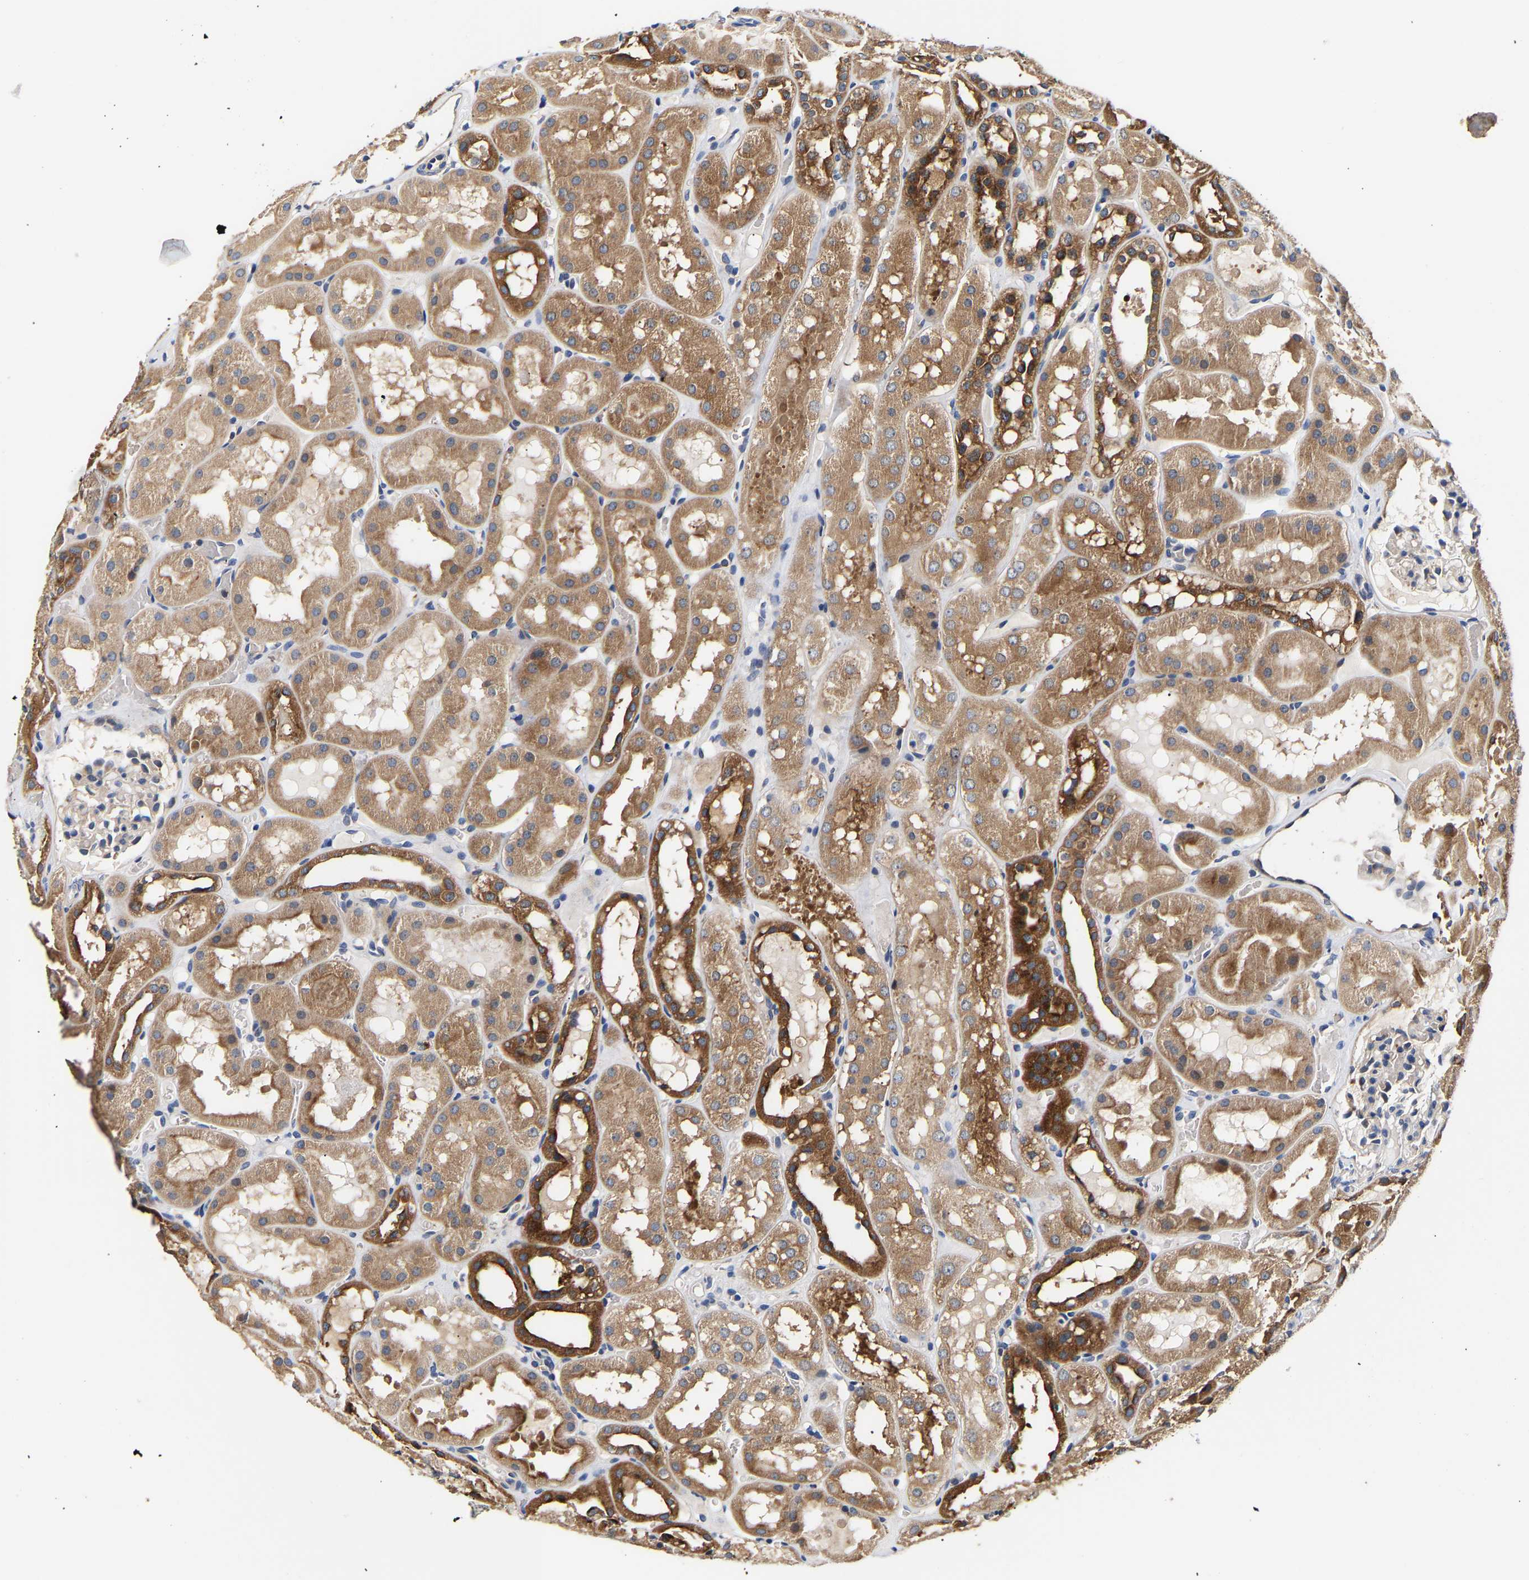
{"staining": {"intensity": "weak", "quantity": "25%-75%", "location": "cytoplasmic/membranous"}, "tissue": "kidney", "cell_type": "Cells in glomeruli", "image_type": "normal", "snomed": [{"axis": "morphology", "description": "Normal tissue, NOS"}, {"axis": "topography", "description": "Kidney"}, {"axis": "topography", "description": "Urinary bladder"}], "caption": "Protein staining of unremarkable kidney shows weak cytoplasmic/membranous positivity in about 25%-75% of cells in glomeruli. (IHC, brightfield microscopy, high magnification).", "gene": "LRBA", "patient": {"sex": "male", "age": 16}}